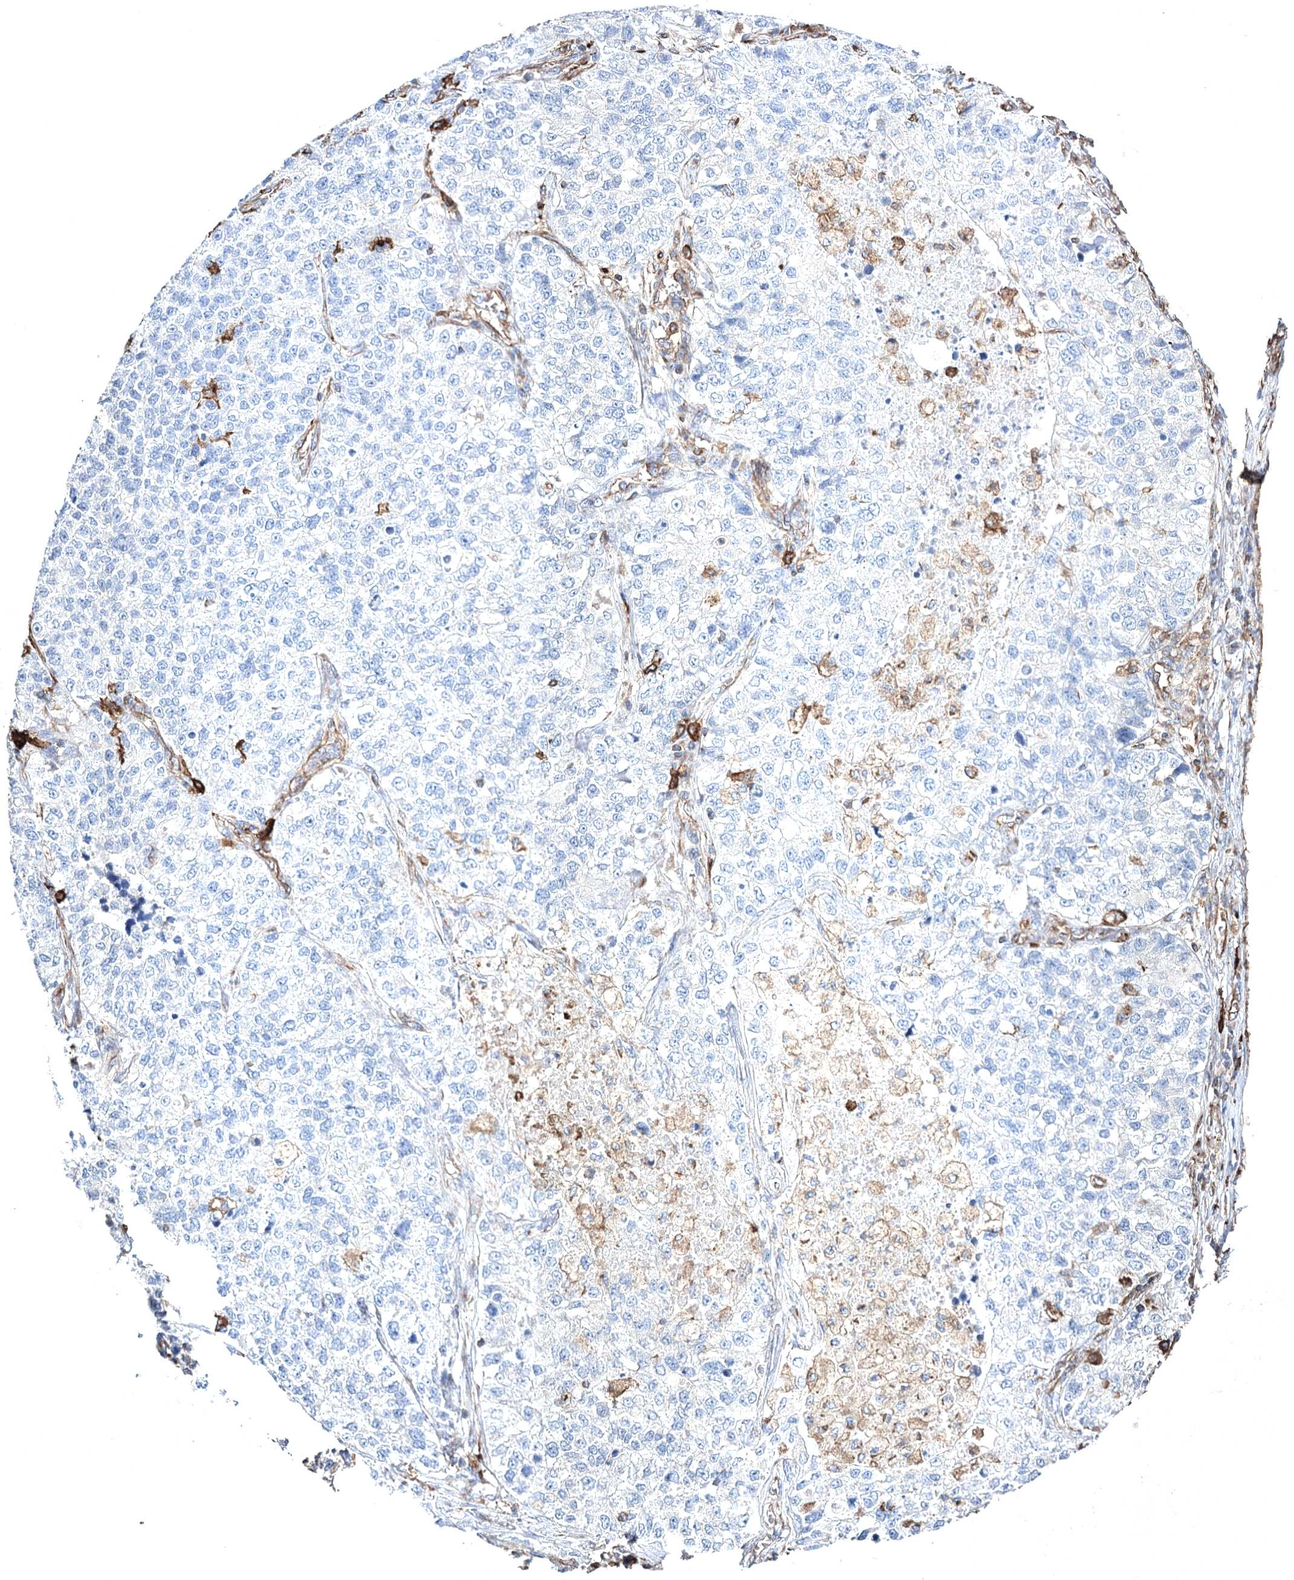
{"staining": {"intensity": "negative", "quantity": "none", "location": "none"}, "tissue": "lung cancer", "cell_type": "Tumor cells", "image_type": "cancer", "snomed": [{"axis": "morphology", "description": "Adenocarcinoma, NOS"}, {"axis": "topography", "description": "Lung"}], "caption": "Immunohistochemistry (IHC) of lung adenocarcinoma exhibits no staining in tumor cells.", "gene": "CLEC4M", "patient": {"sex": "male", "age": 49}}